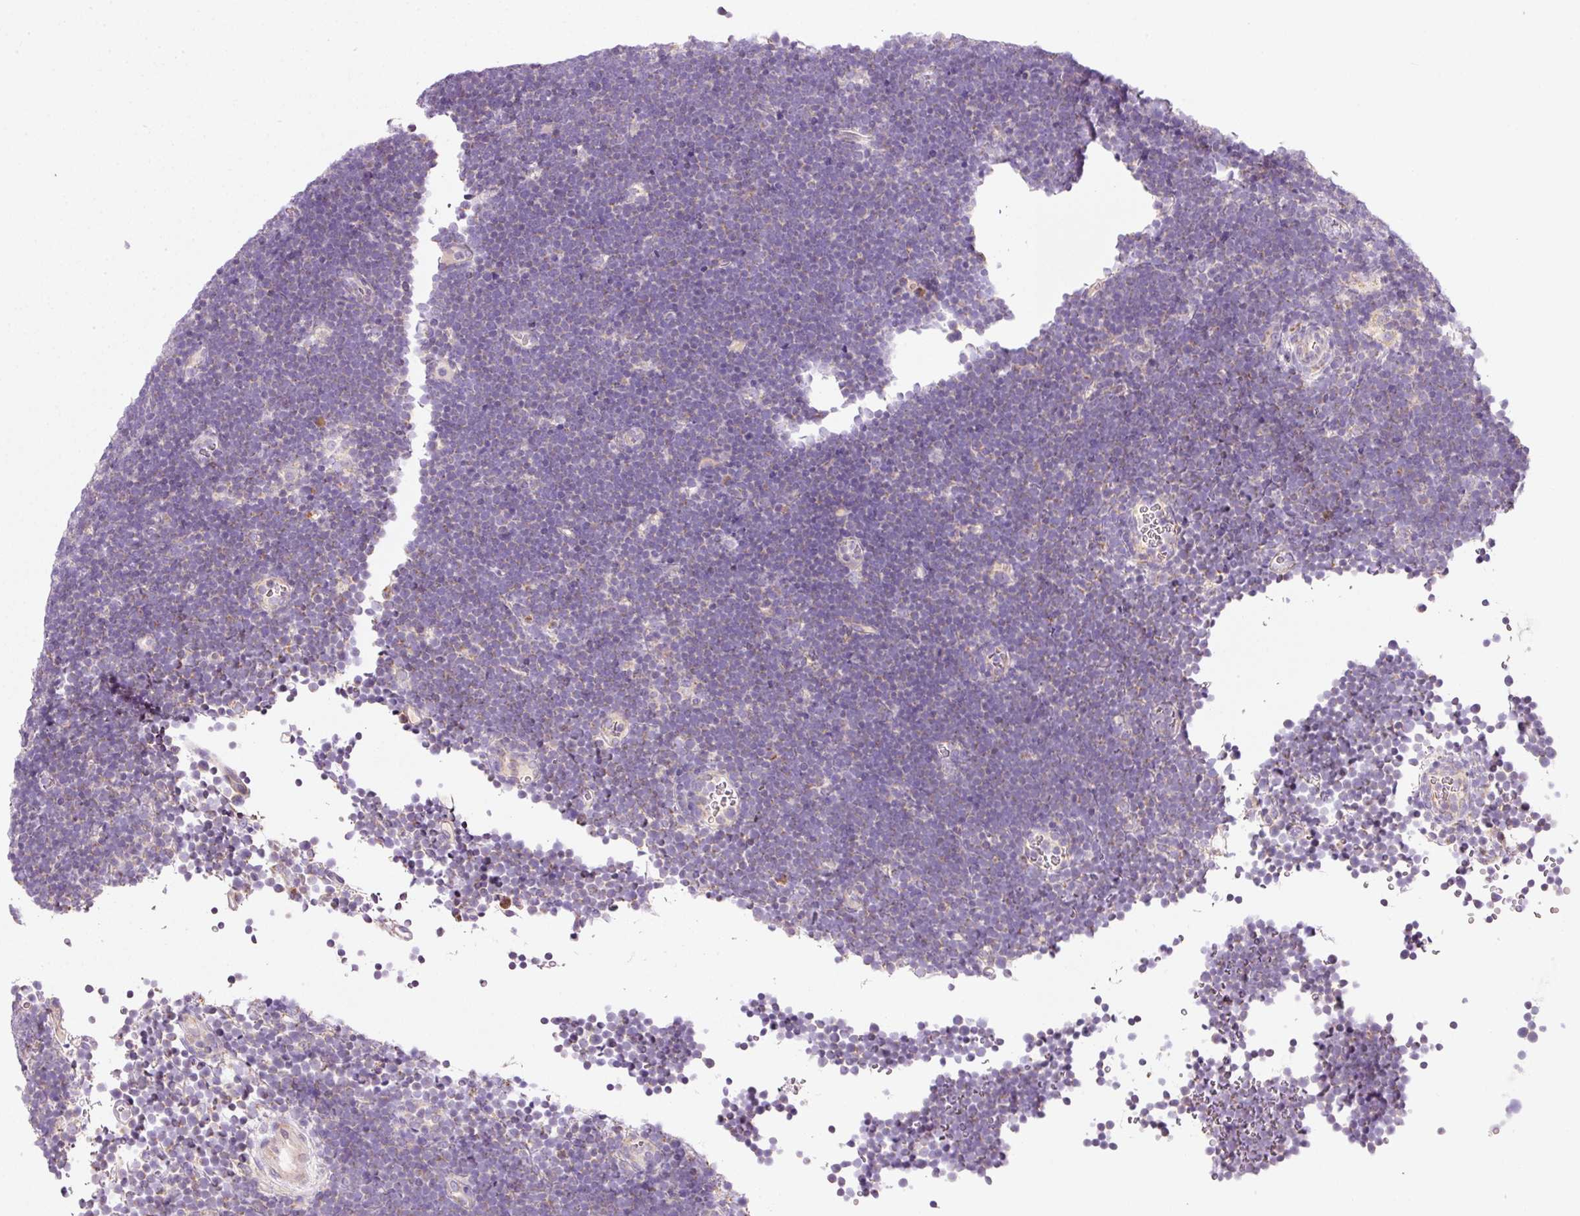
{"staining": {"intensity": "moderate", "quantity": "<25%", "location": "cytoplasmic/membranous"}, "tissue": "lymphoma", "cell_type": "Tumor cells", "image_type": "cancer", "snomed": [{"axis": "morphology", "description": "Malignant lymphoma, non-Hodgkin's type, High grade"}, {"axis": "topography", "description": "Lymph node"}], "caption": "Immunohistochemical staining of human malignant lymphoma, non-Hodgkin's type (high-grade) reveals low levels of moderate cytoplasmic/membranous protein staining in about <25% of tumor cells.", "gene": "NDUFA1", "patient": {"sex": "male", "age": 13}}